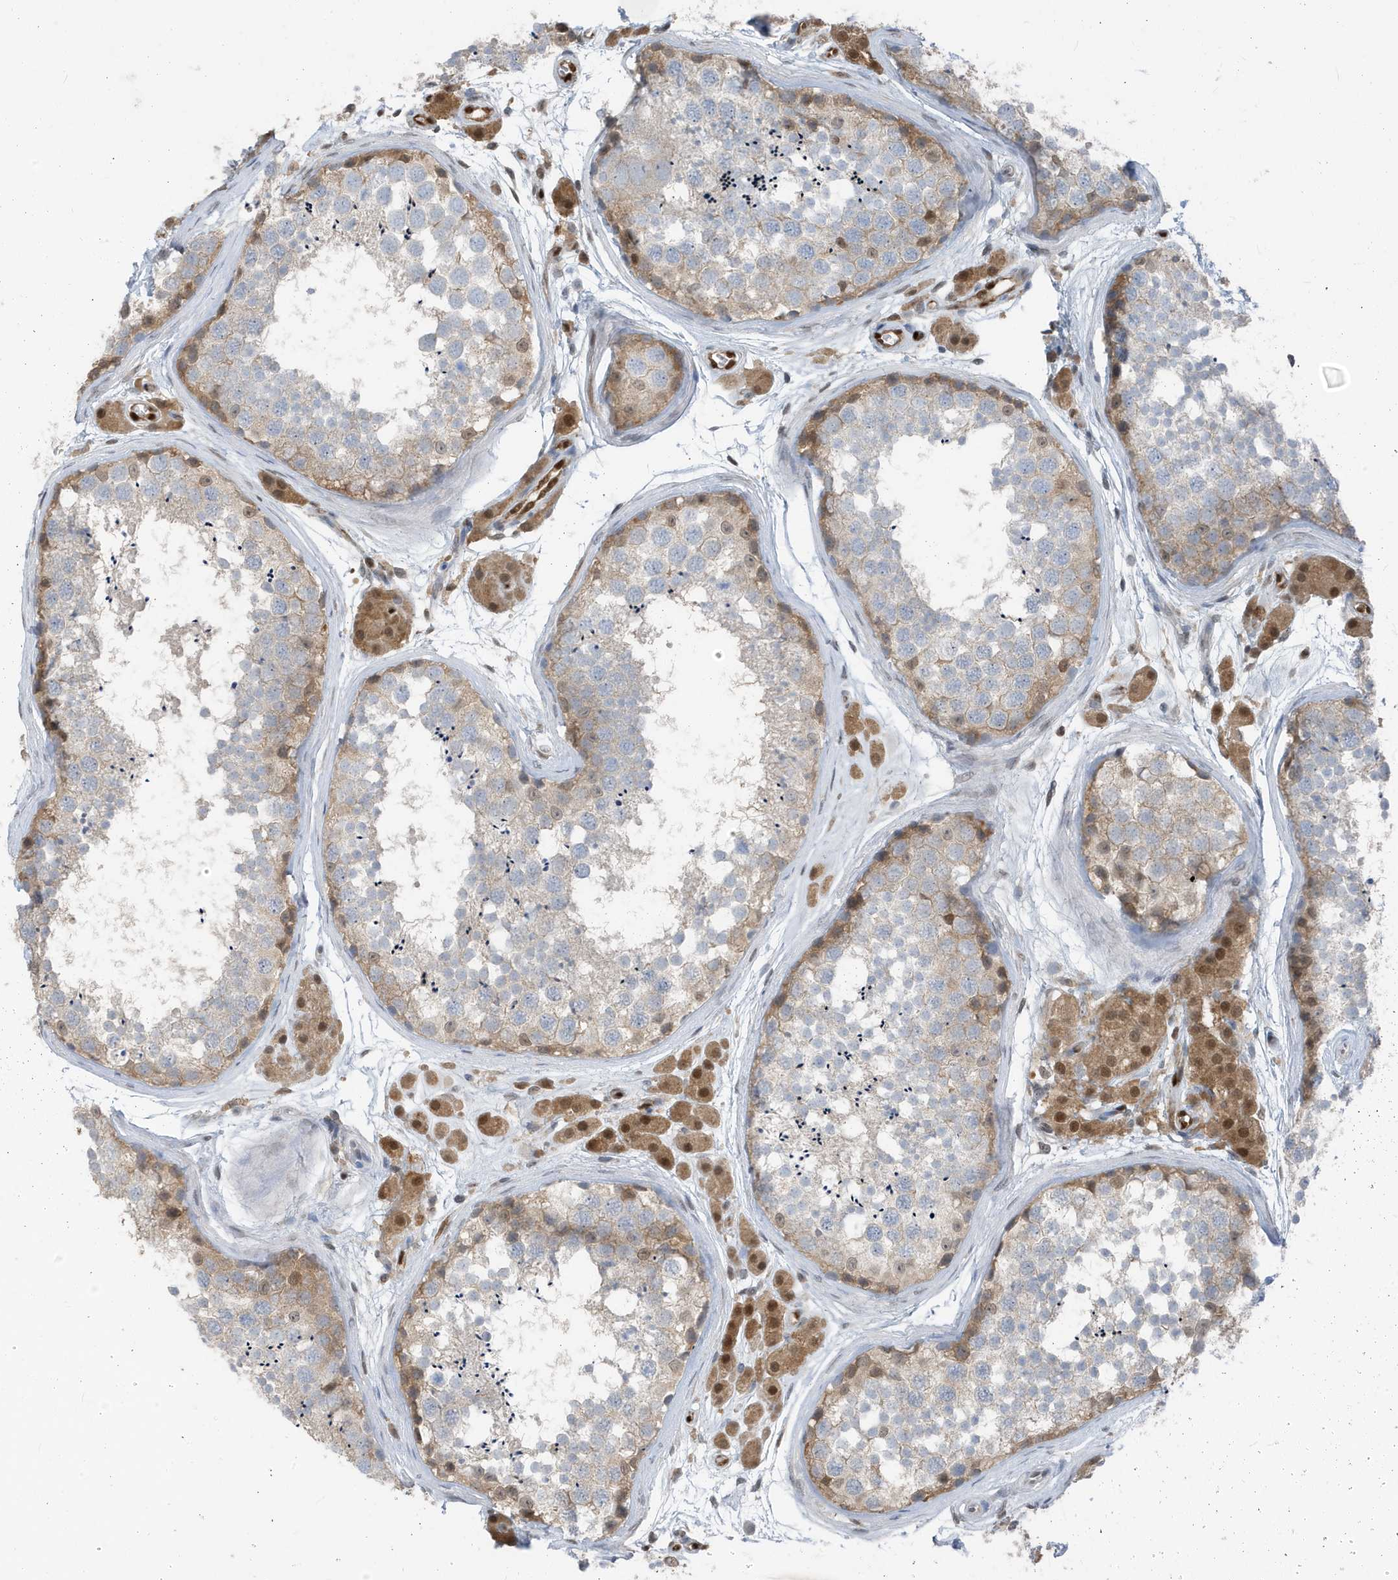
{"staining": {"intensity": "moderate", "quantity": "<25%", "location": "cytoplasmic/membranous,nuclear"}, "tissue": "testis", "cell_type": "Cells in seminiferous ducts", "image_type": "normal", "snomed": [{"axis": "morphology", "description": "Normal tissue, NOS"}, {"axis": "topography", "description": "Testis"}], "caption": "The photomicrograph exhibits immunohistochemical staining of normal testis. There is moderate cytoplasmic/membranous,nuclear expression is present in about <25% of cells in seminiferous ducts. Ihc stains the protein in brown and the nuclei are stained blue.", "gene": "NCOA7", "patient": {"sex": "male", "age": 56}}